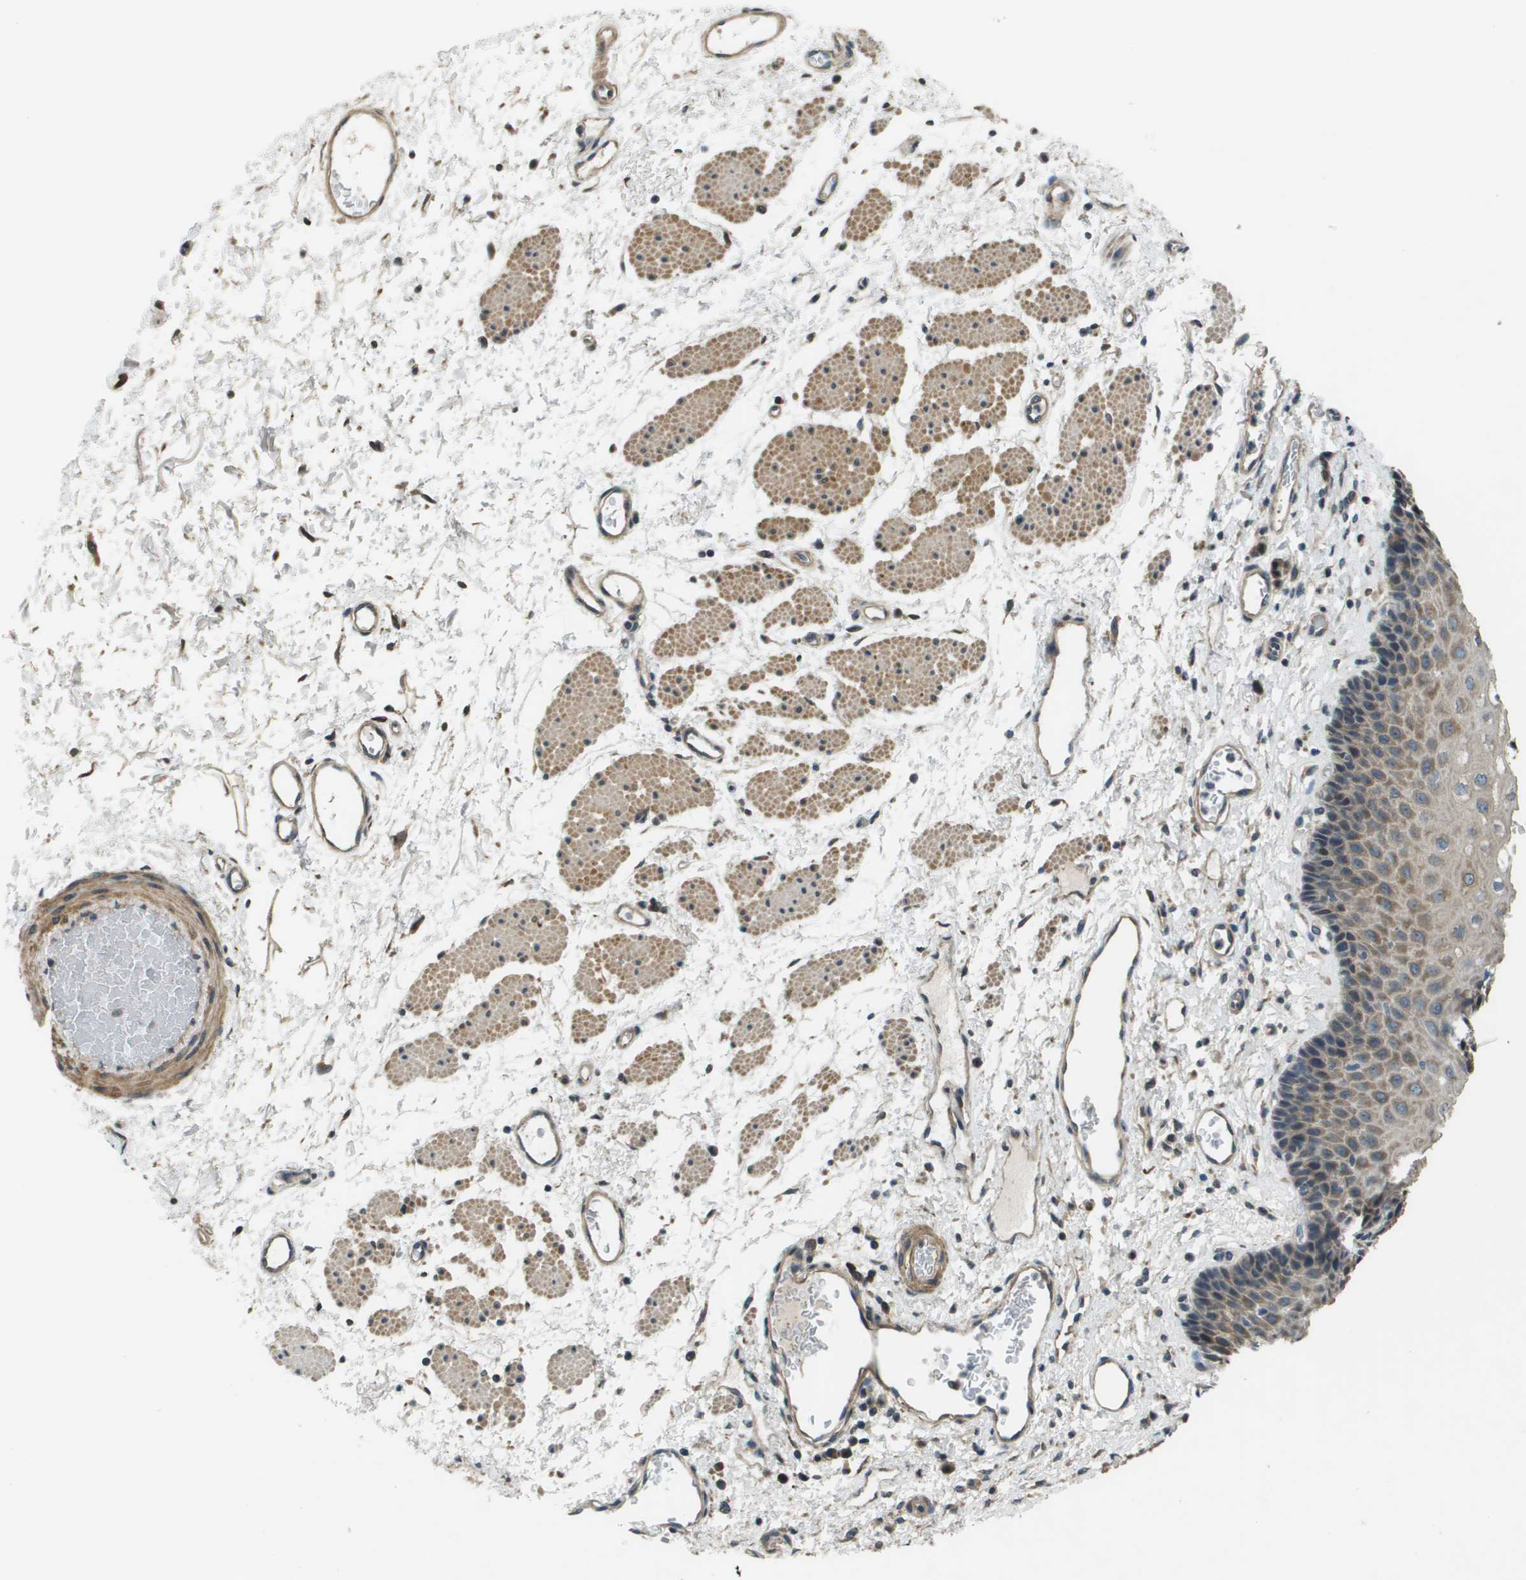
{"staining": {"intensity": "moderate", "quantity": "25%-75%", "location": "cytoplasmic/membranous"}, "tissue": "esophagus", "cell_type": "Squamous epithelial cells", "image_type": "normal", "snomed": [{"axis": "morphology", "description": "Normal tissue, NOS"}, {"axis": "topography", "description": "Esophagus"}], "caption": "Moderate cytoplasmic/membranous staining for a protein is seen in about 25%-75% of squamous epithelial cells of unremarkable esophagus using immunohistochemistry.", "gene": "CDKN2C", "patient": {"sex": "male", "age": 54}}